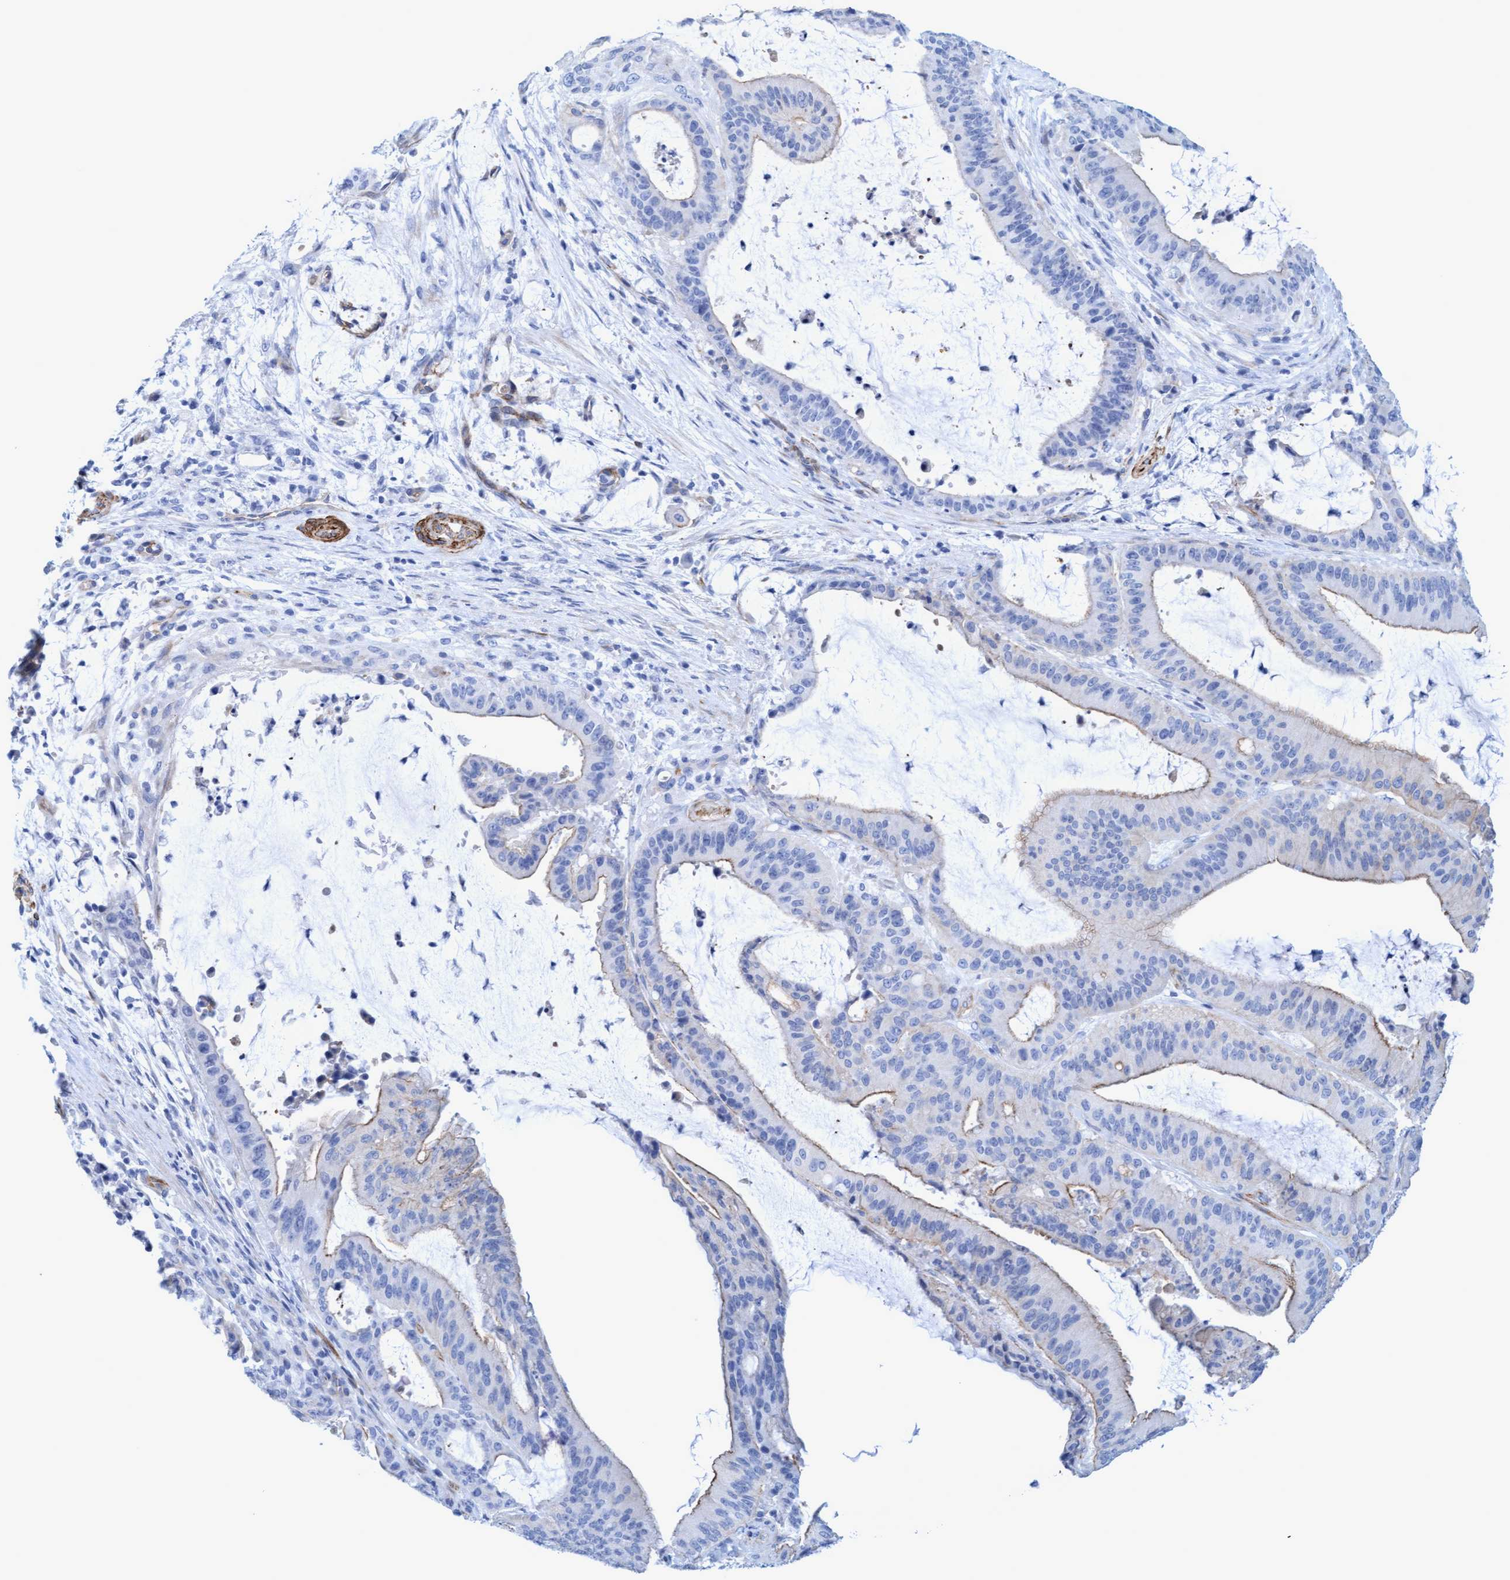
{"staining": {"intensity": "weak", "quantity": "25%-75%", "location": "cytoplasmic/membranous"}, "tissue": "liver cancer", "cell_type": "Tumor cells", "image_type": "cancer", "snomed": [{"axis": "morphology", "description": "Normal tissue, NOS"}, {"axis": "morphology", "description": "Cholangiocarcinoma"}, {"axis": "topography", "description": "Liver"}, {"axis": "topography", "description": "Peripheral nerve tissue"}], "caption": "This is an image of immunohistochemistry staining of liver cholangiocarcinoma, which shows weak positivity in the cytoplasmic/membranous of tumor cells.", "gene": "MTFR1", "patient": {"sex": "female", "age": 73}}